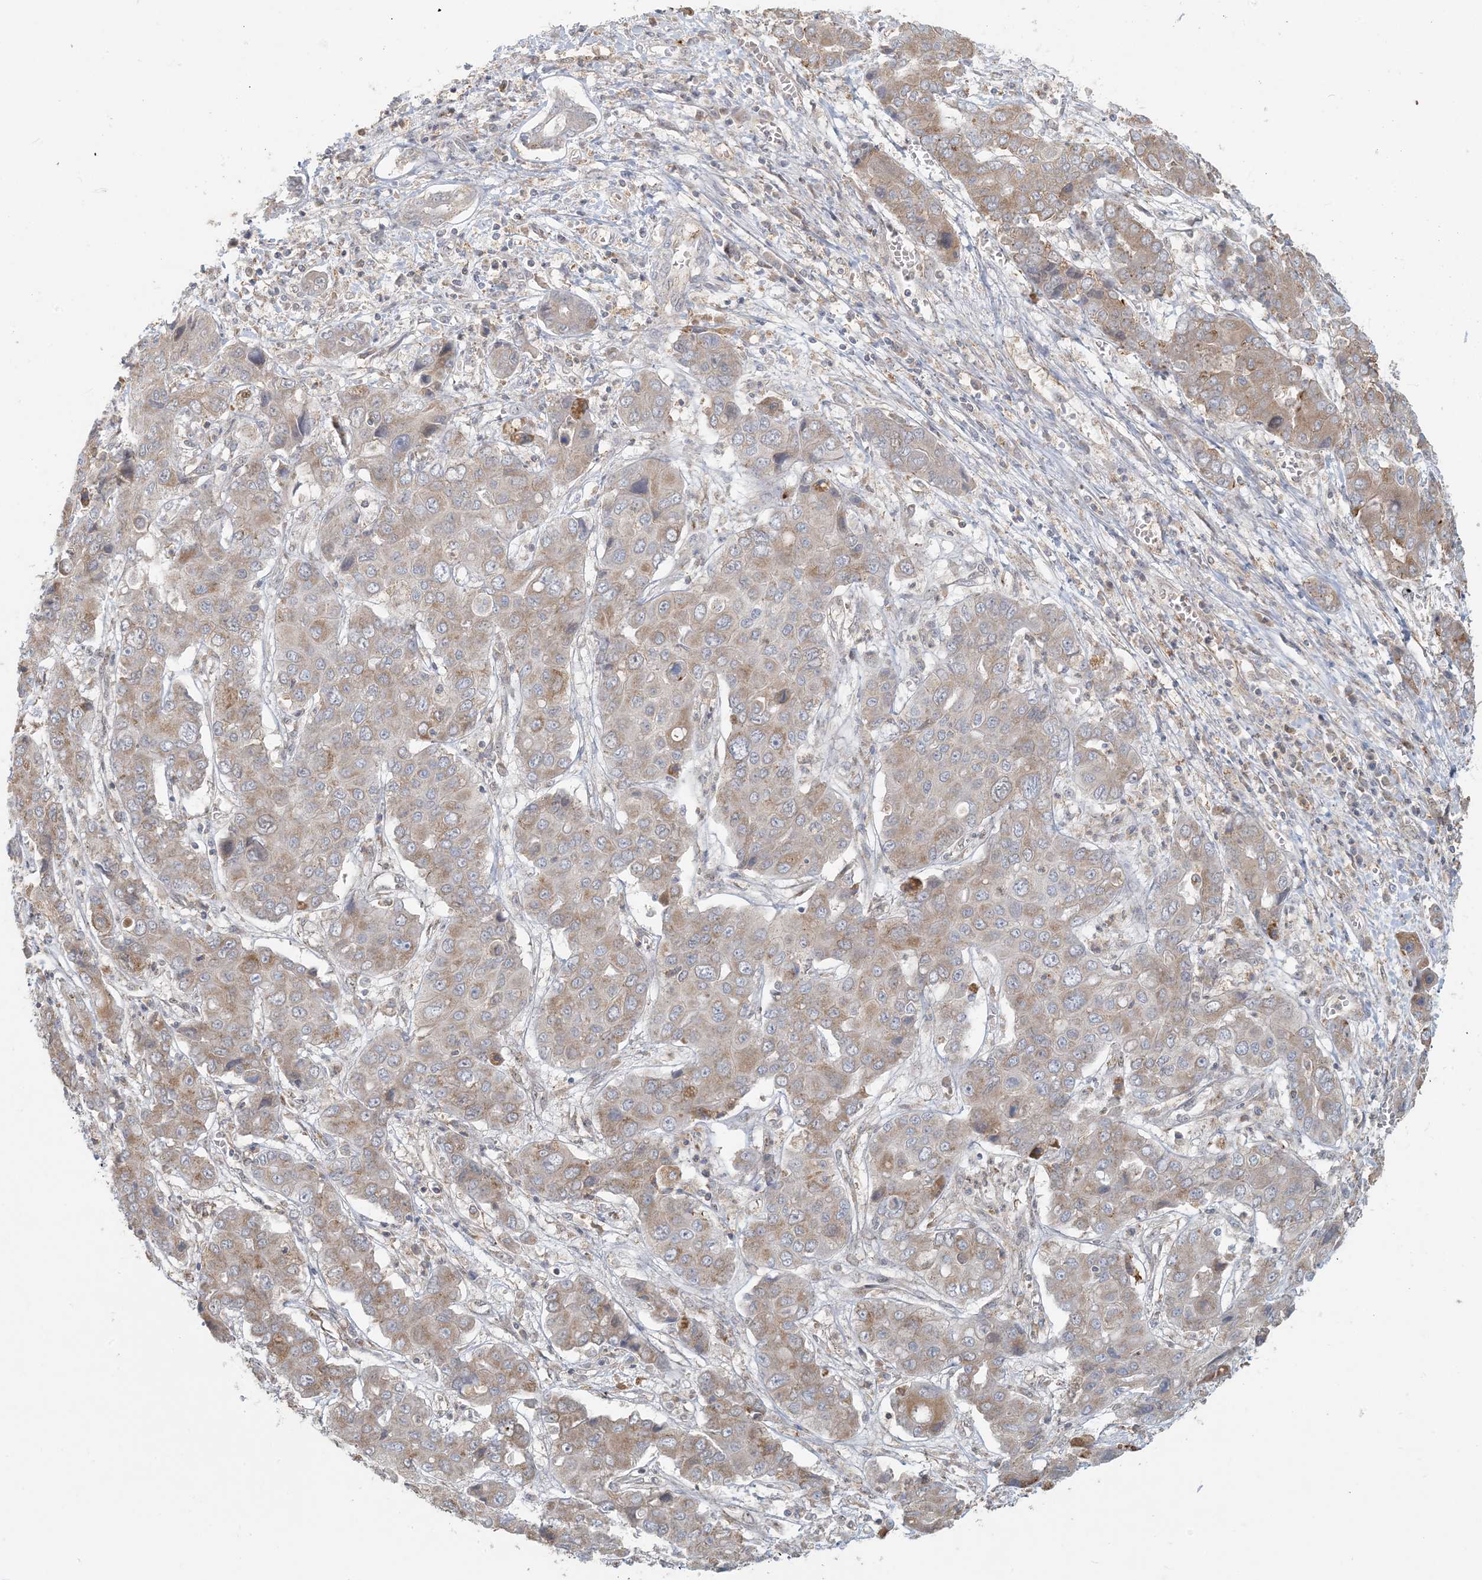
{"staining": {"intensity": "moderate", "quantity": "25%-75%", "location": "cytoplasmic/membranous"}, "tissue": "liver cancer", "cell_type": "Tumor cells", "image_type": "cancer", "snomed": [{"axis": "morphology", "description": "Cholangiocarcinoma"}, {"axis": "topography", "description": "Liver"}], "caption": "There is medium levels of moderate cytoplasmic/membranous positivity in tumor cells of liver cancer (cholangiocarcinoma), as demonstrated by immunohistochemical staining (brown color).", "gene": "HACL1", "patient": {"sex": "male", "age": 67}}